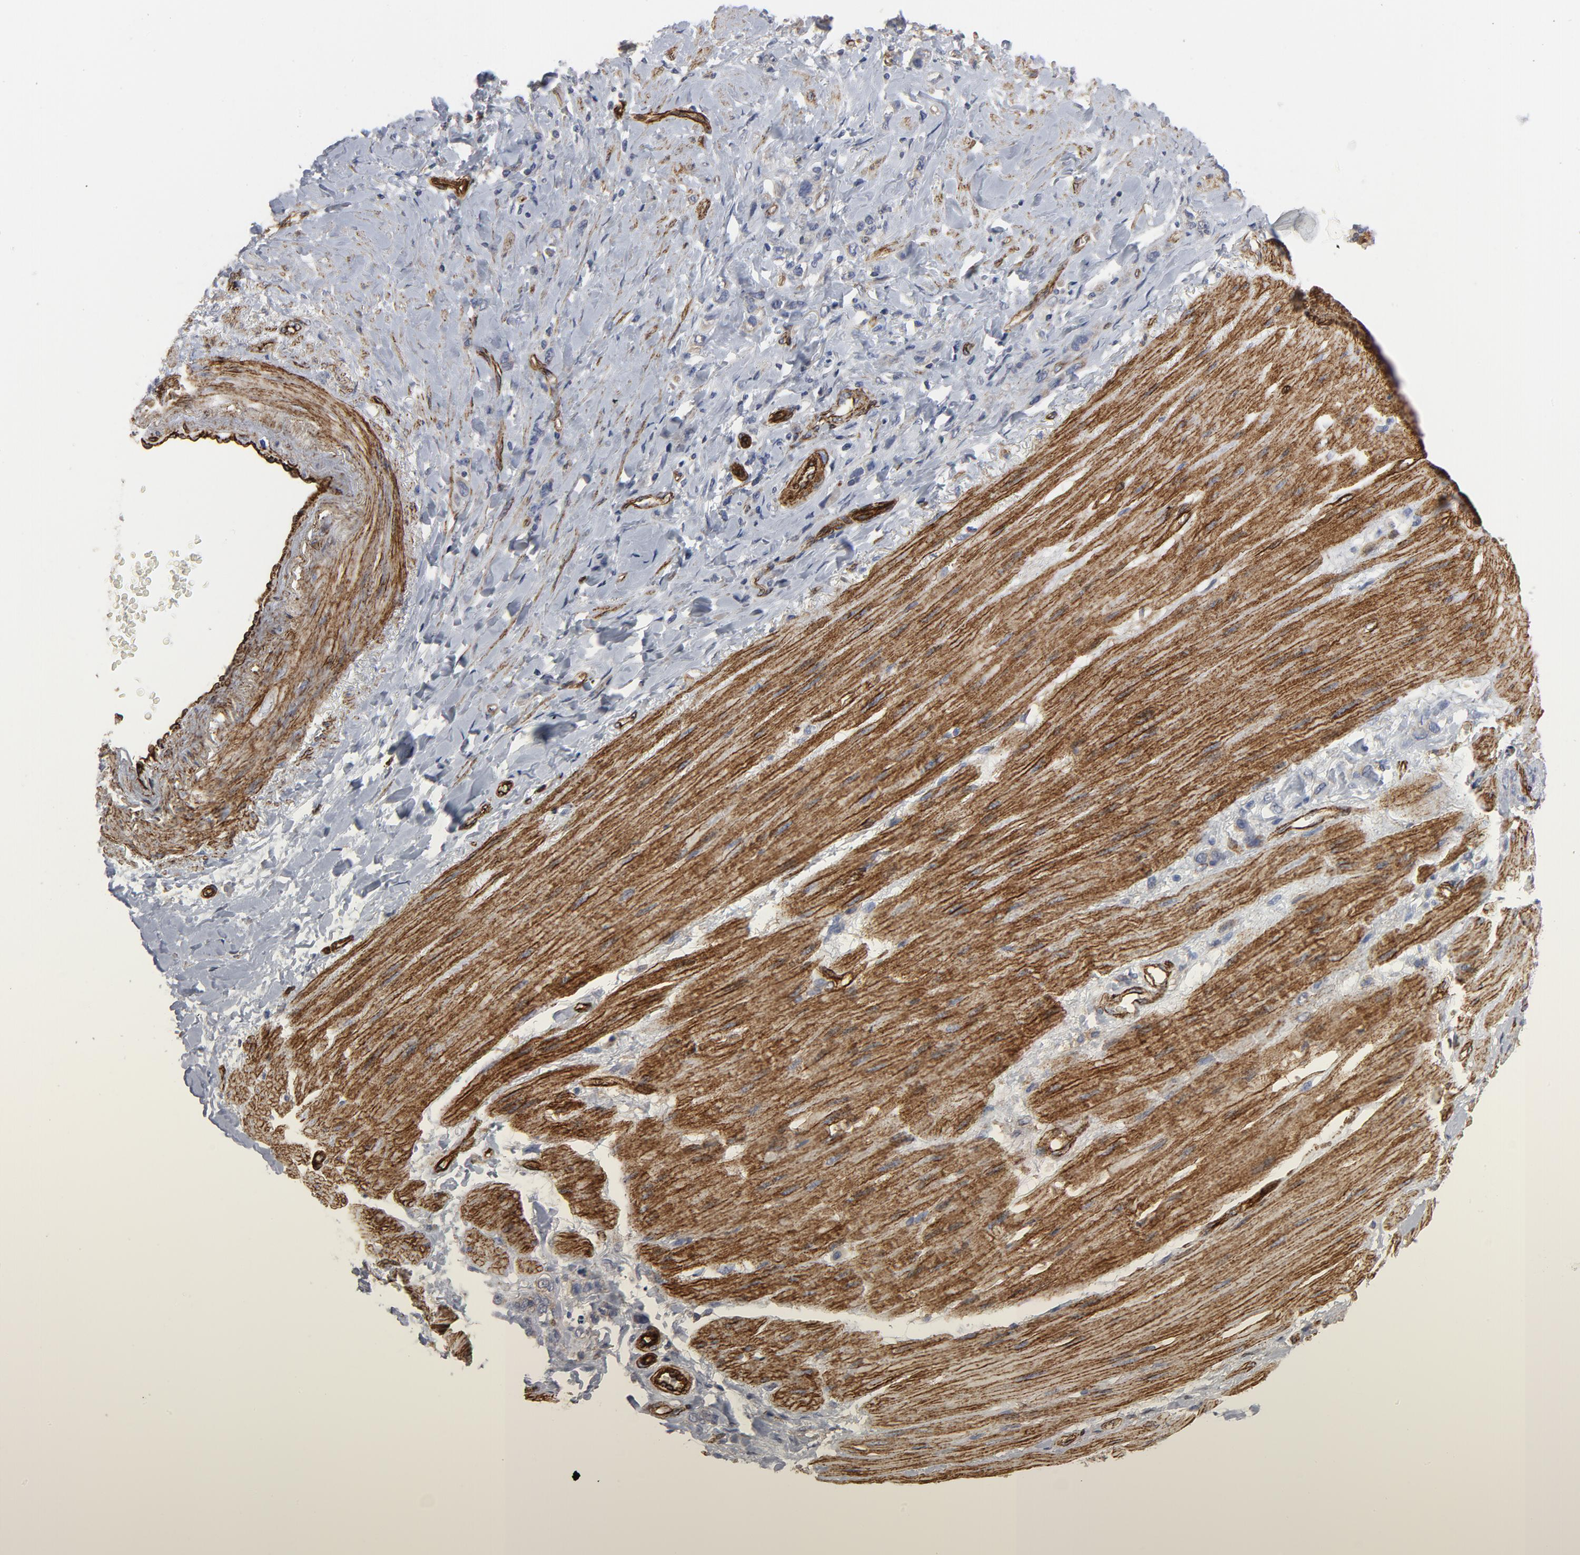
{"staining": {"intensity": "negative", "quantity": "none", "location": "none"}, "tissue": "stomach cancer", "cell_type": "Tumor cells", "image_type": "cancer", "snomed": [{"axis": "morphology", "description": "Normal tissue, NOS"}, {"axis": "morphology", "description": "Adenocarcinoma, NOS"}, {"axis": "topography", "description": "Stomach"}], "caption": "An image of adenocarcinoma (stomach) stained for a protein displays no brown staining in tumor cells. (Brightfield microscopy of DAB (3,3'-diaminobenzidine) IHC at high magnification).", "gene": "GNG2", "patient": {"sex": "male", "age": 82}}